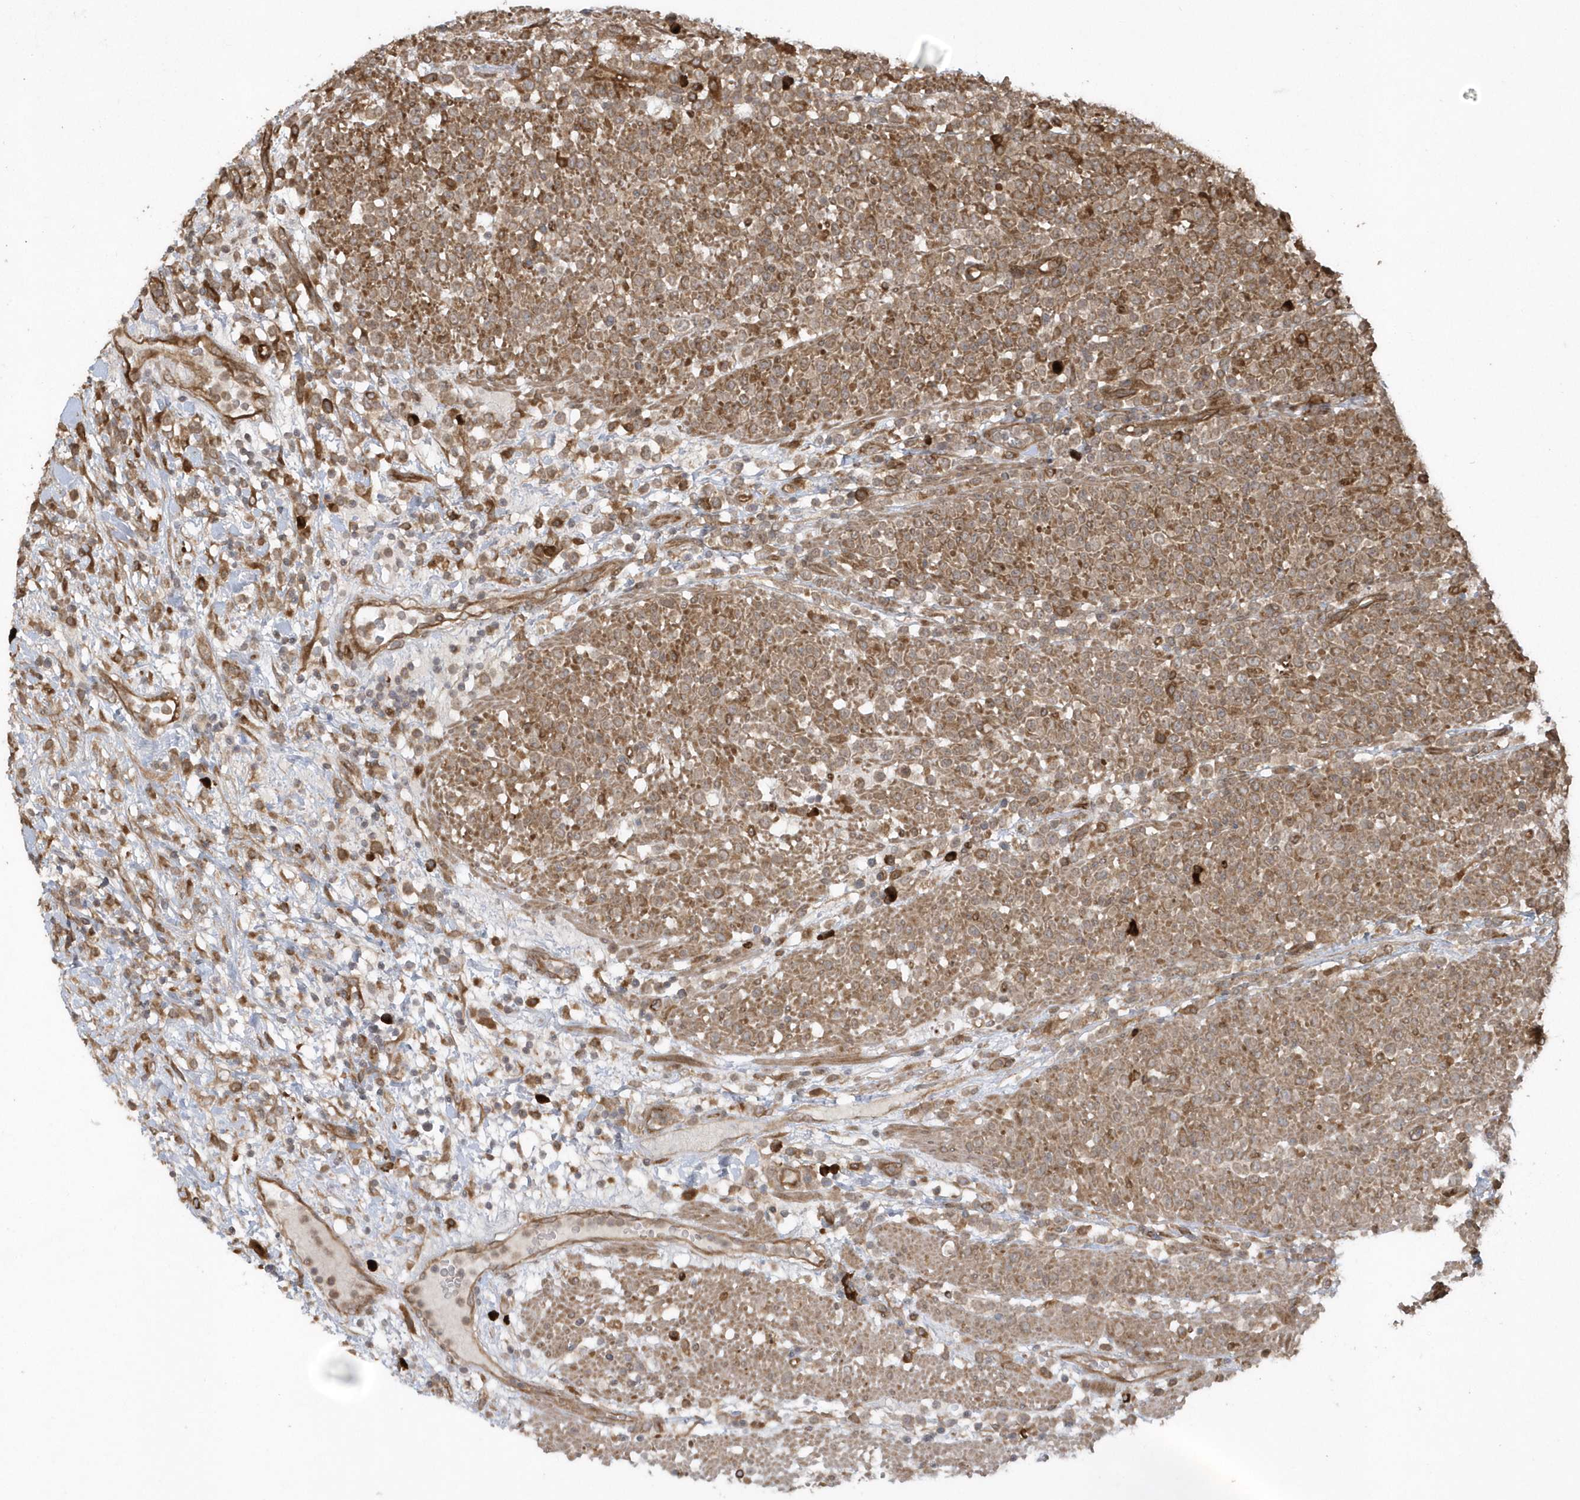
{"staining": {"intensity": "moderate", "quantity": ">75%", "location": "cytoplasmic/membranous"}, "tissue": "lymphoma", "cell_type": "Tumor cells", "image_type": "cancer", "snomed": [{"axis": "morphology", "description": "Malignant lymphoma, non-Hodgkin's type, High grade"}, {"axis": "topography", "description": "Colon"}], "caption": "IHC photomicrograph of neoplastic tissue: human high-grade malignant lymphoma, non-Hodgkin's type stained using IHC demonstrates medium levels of moderate protein expression localized specifically in the cytoplasmic/membranous of tumor cells, appearing as a cytoplasmic/membranous brown color.", "gene": "HERPUD1", "patient": {"sex": "female", "age": 53}}